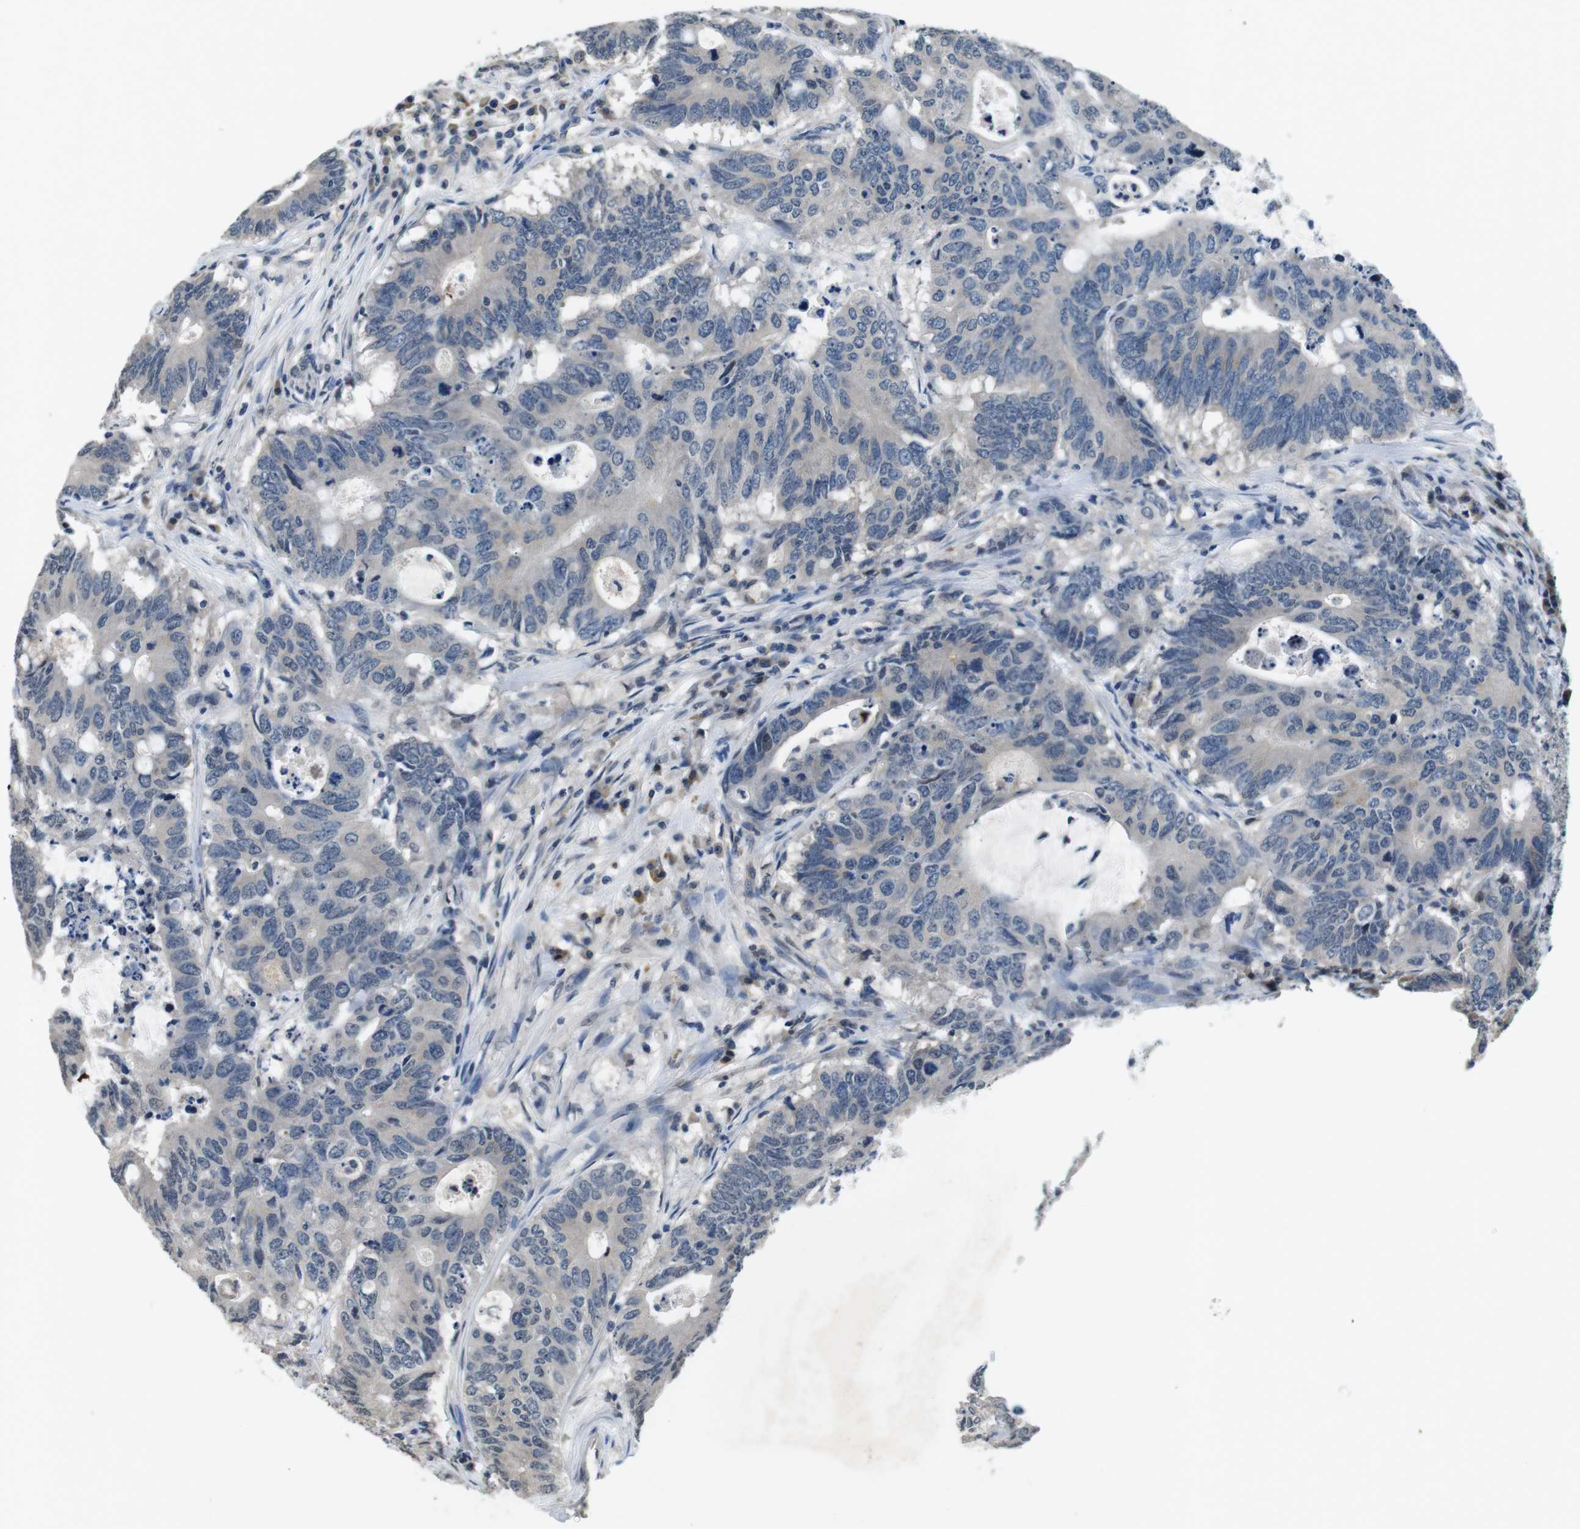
{"staining": {"intensity": "weak", "quantity": "<25%", "location": "cytoplasmic/membranous"}, "tissue": "colorectal cancer", "cell_type": "Tumor cells", "image_type": "cancer", "snomed": [{"axis": "morphology", "description": "Adenocarcinoma, NOS"}, {"axis": "topography", "description": "Colon"}], "caption": "Immunohistochemistry (IHC) micrograph of neoplastic tissue: human adenocarcinoma (colorectal) stained with DAB exhibits no significant protein positivity in tumor cells.", "gene": "CD163L1", "patient": {"sex": "male", "age": 71}}